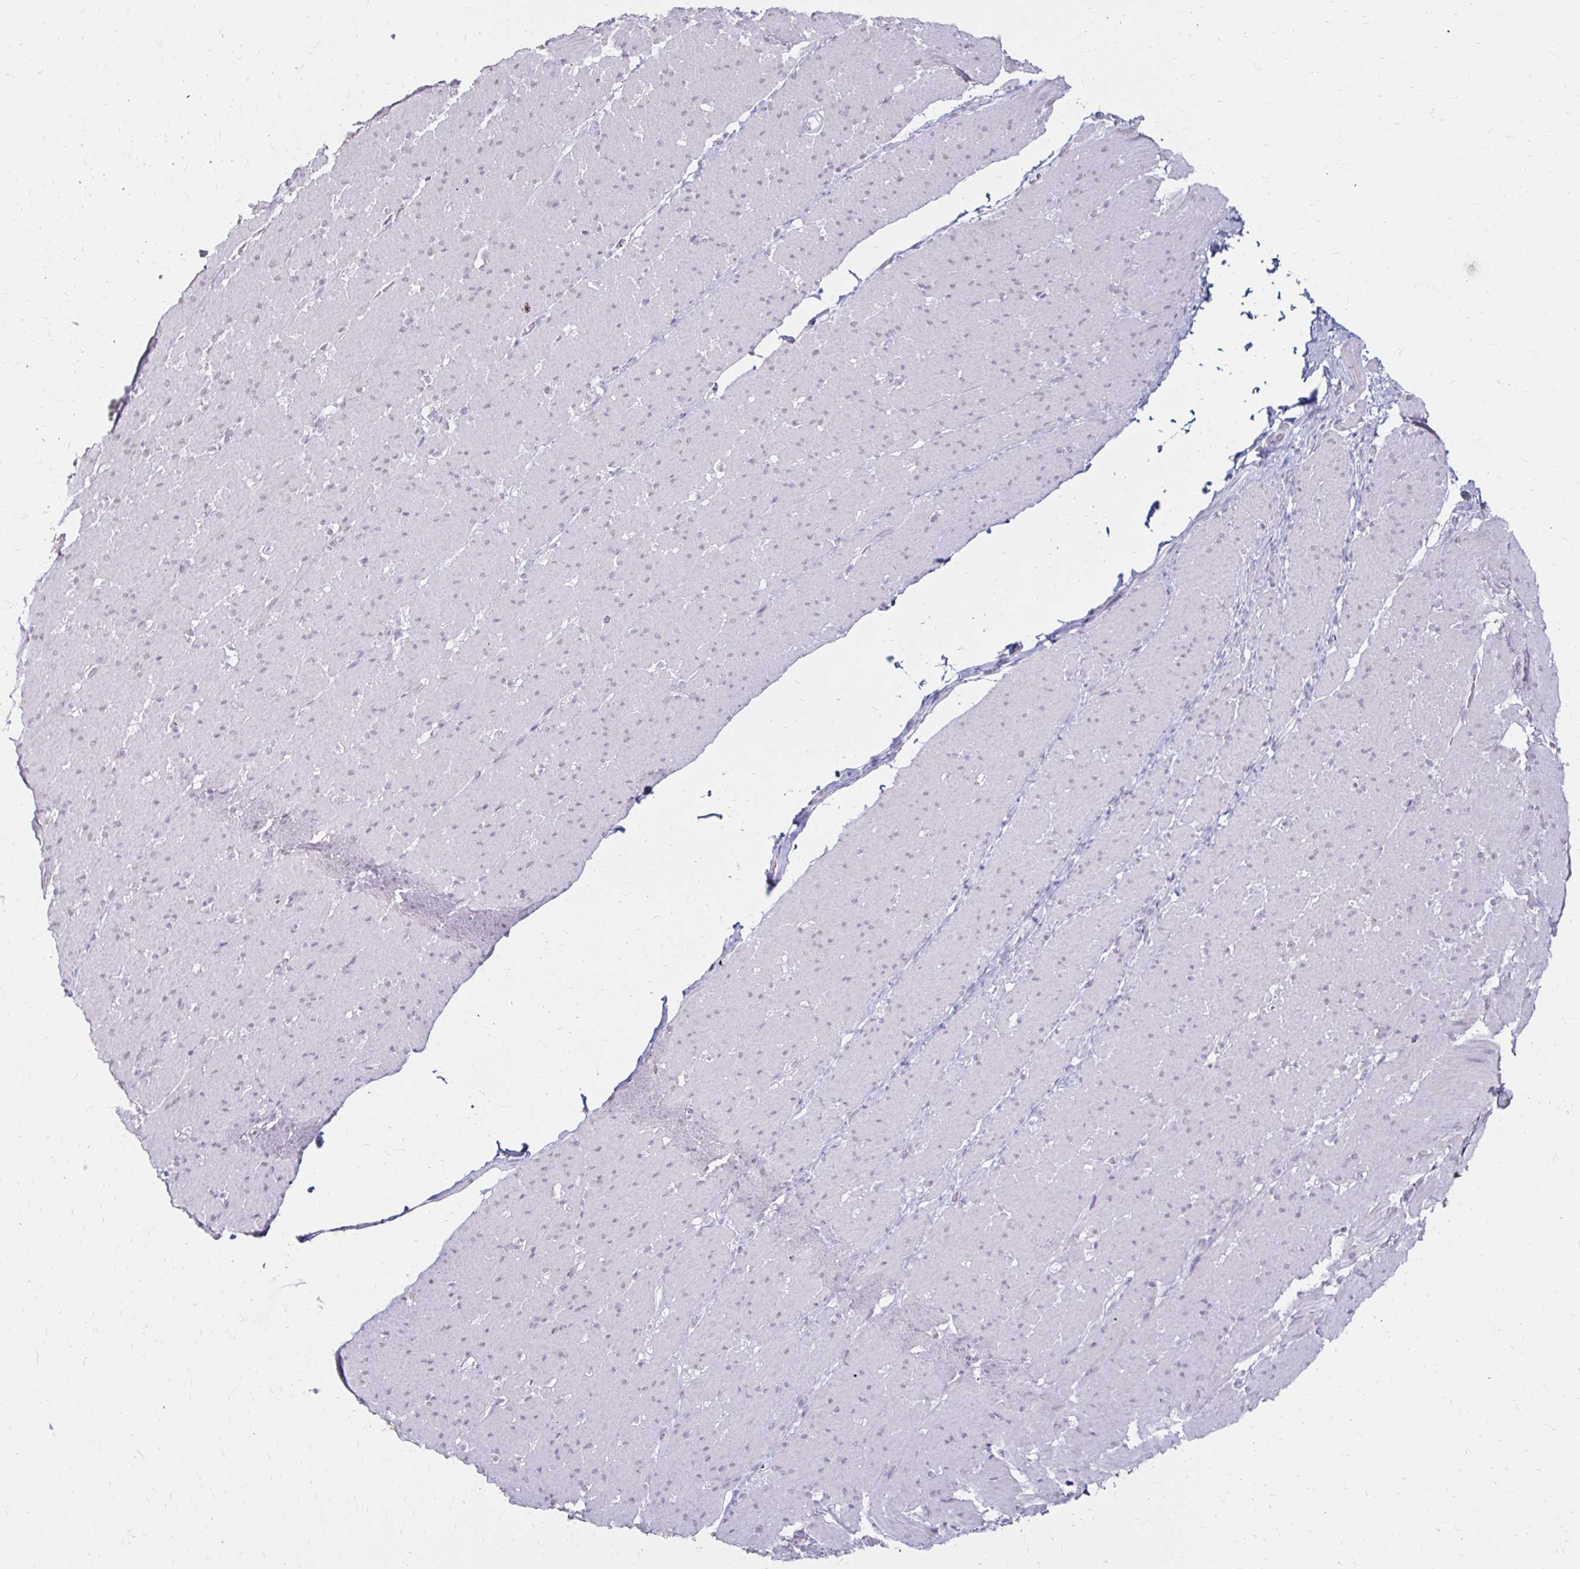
{"staining": {"intensity": "negative", "quantity": "none", "location": "none"}, "tissue": "smooth muscle", "cell_type": "Smooth muscle cells", "image_type": "normal", "snomed": [{"axis": "morphology", "description": "Normal tissue, NOS"}, {"axis": "topography", "description": "Smooth muscle"}, {"axis": "topography", "description": "Rectum"}], "caption": "IHC of unremarkable smooth muscle reveals no expression in smooth muscle cells. Brightfield microscopy of immunohistochemistry stained with DAB (brown) and hematoxylin (blue), captured at high magnification.", "gene": "TOMM34", "patient": {"sex": "male", "age": 53}}